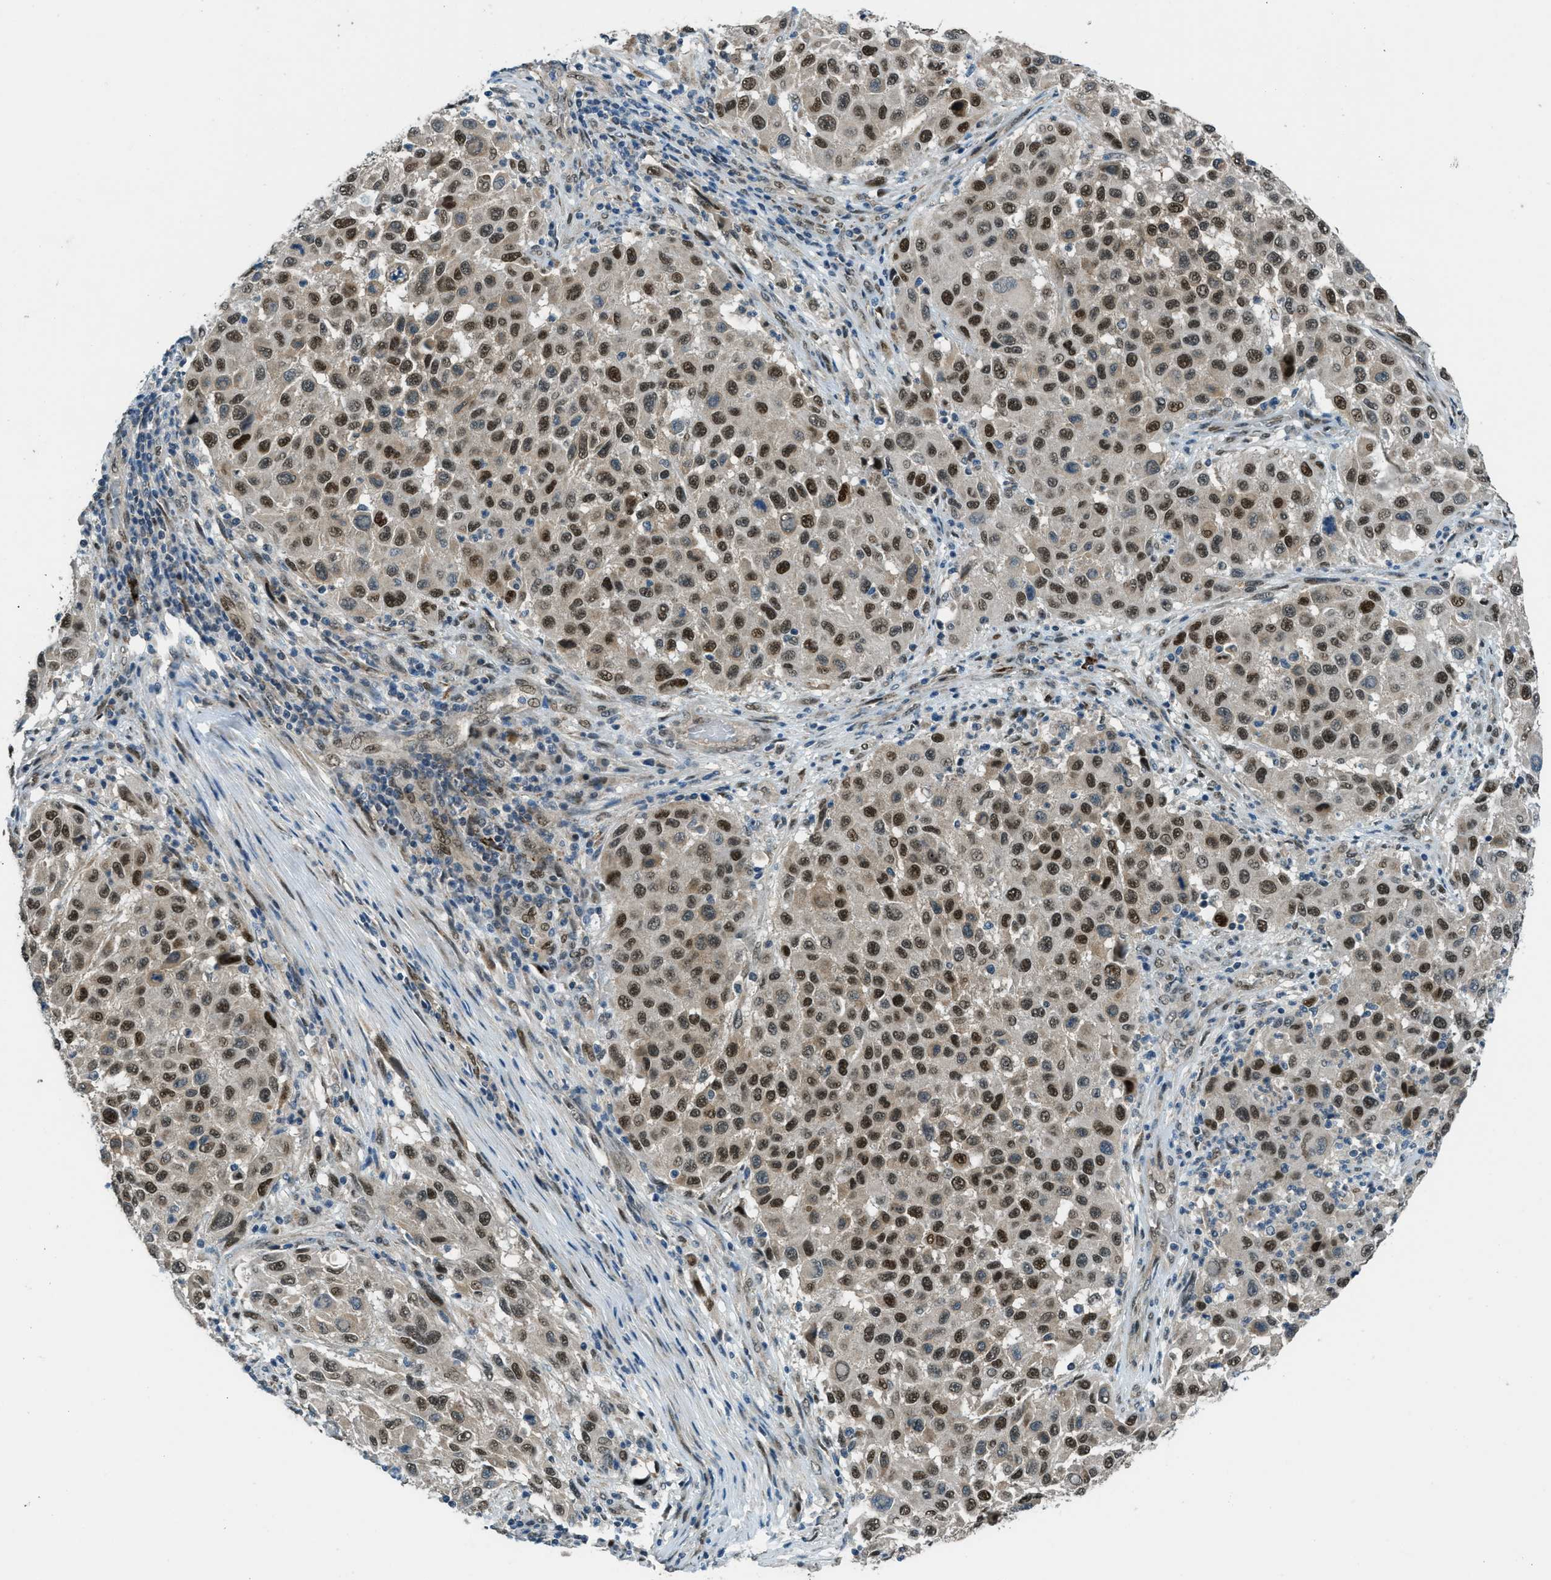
{"staining": {"intensity": "strong", "quantity": ">75%", "location": "nuclear"}, "tissue": "melanoma", "cell_type": "Tumor cells", "image_type": "cancer", "snomed": [{"axis": "morphology", "description": "Malignant melanoma, Metastatic site"}, {"axis": "topography", "description": "Lymph node"}], "caption": "Approximately >75% of tumor cells in human malignant melanoma (metastatic site) display strong nuclear protein positivity as visualized by brown immunohistochemical staining.", "gene": "NPEPL1", "patient": {"sex": "male", "age": 61}}